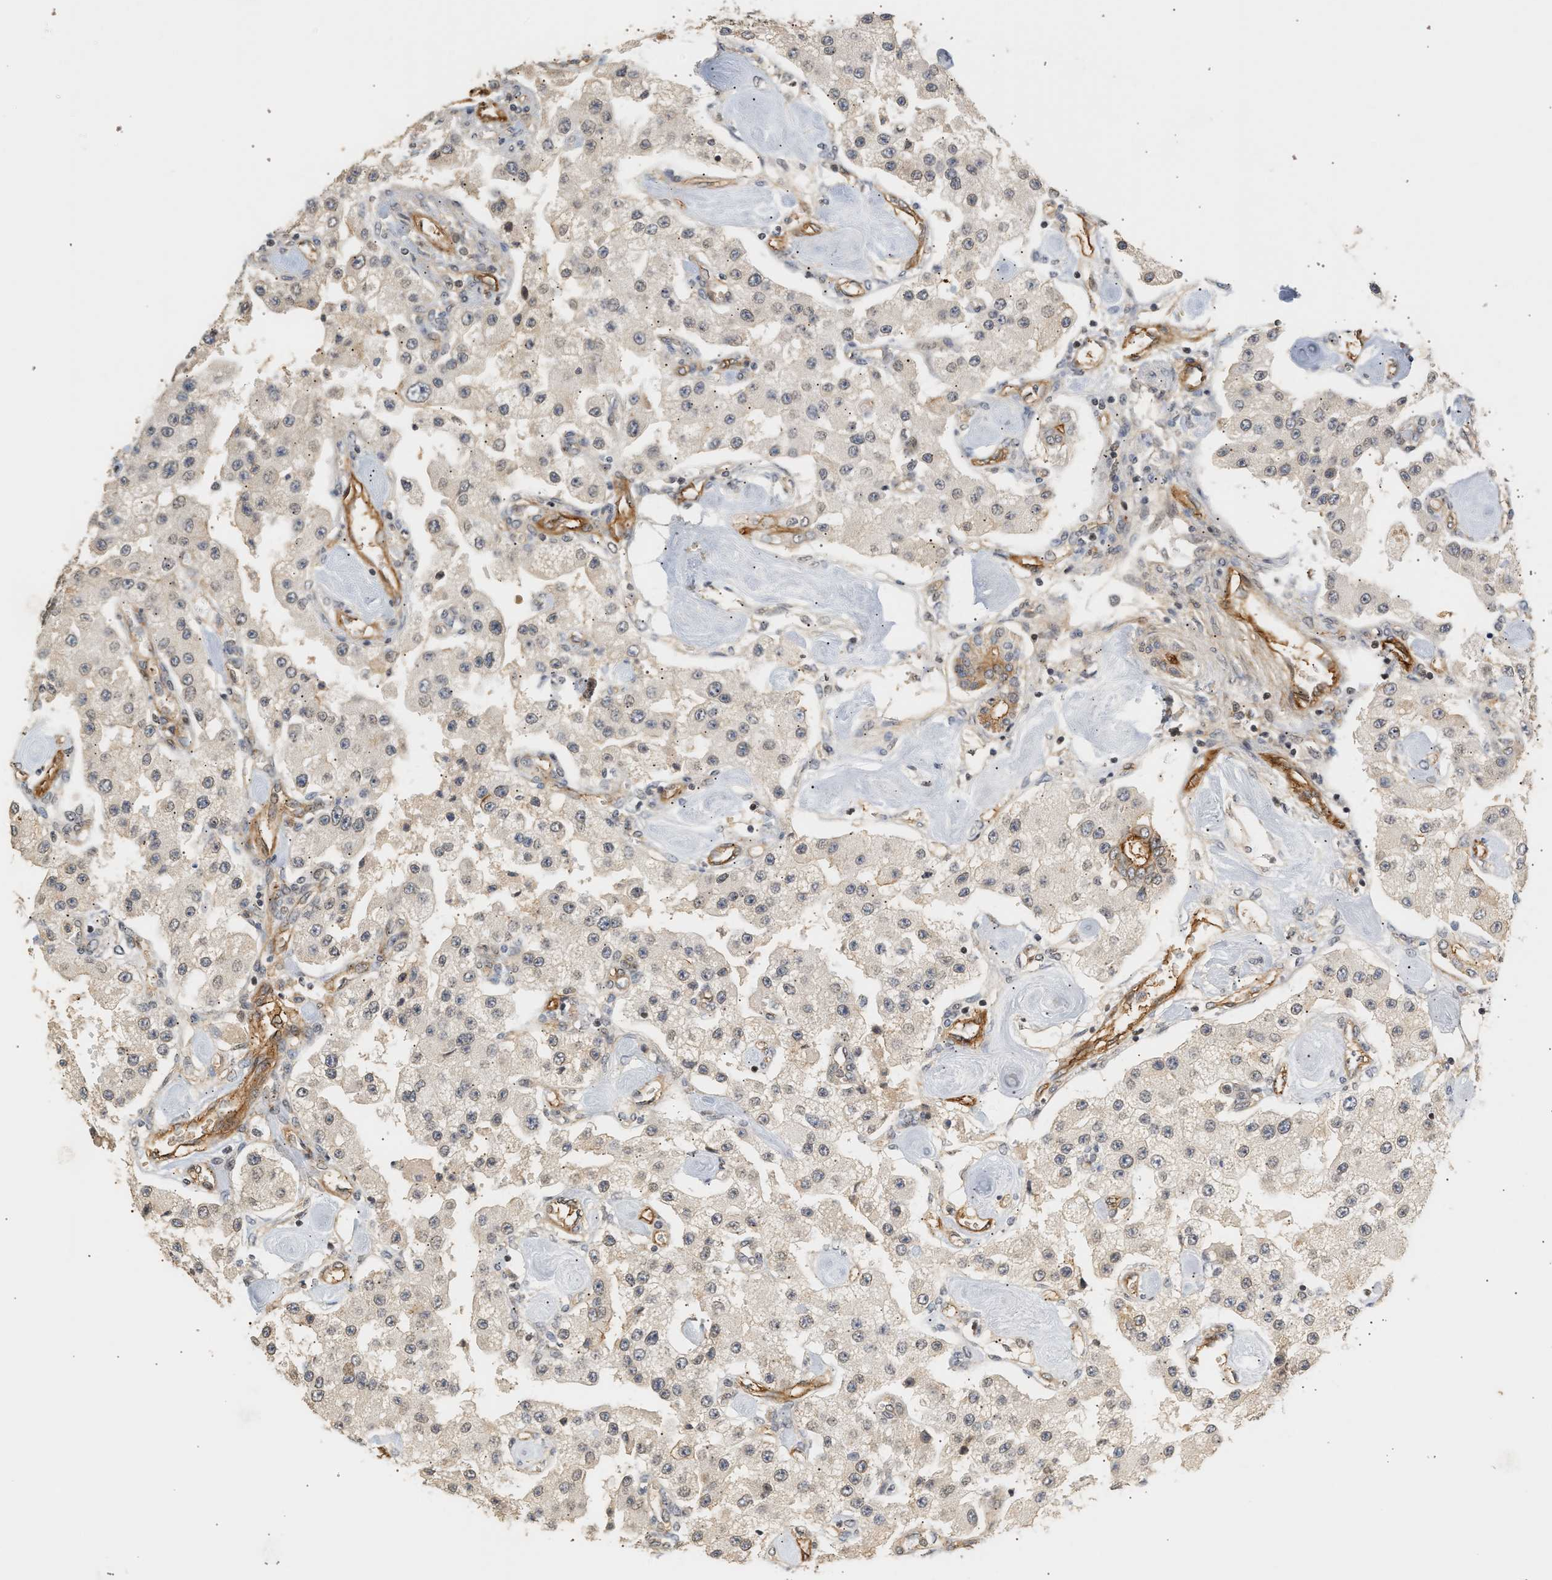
{"staining": {"intensity": "negative", "quantity": "none", "location": "none"}, "tissue": "carcinoid", "cell_type": "Tumor cells", "image_type": "cancer", "snomed": [{"axis": "morphology", "description": "Carcinoid, malignant, NOS"}, {"axis": "topography", "description": "Pancreas"}], "caption": "Histopathology image shows no protein expression in tumor cells of malignant carcinoid tissue. (DAB immunohistochemistry visualized using brightfield microscopy, high magnification).", "gene": "PLXND1", "patient": {"sex": "male", "age": 41}}